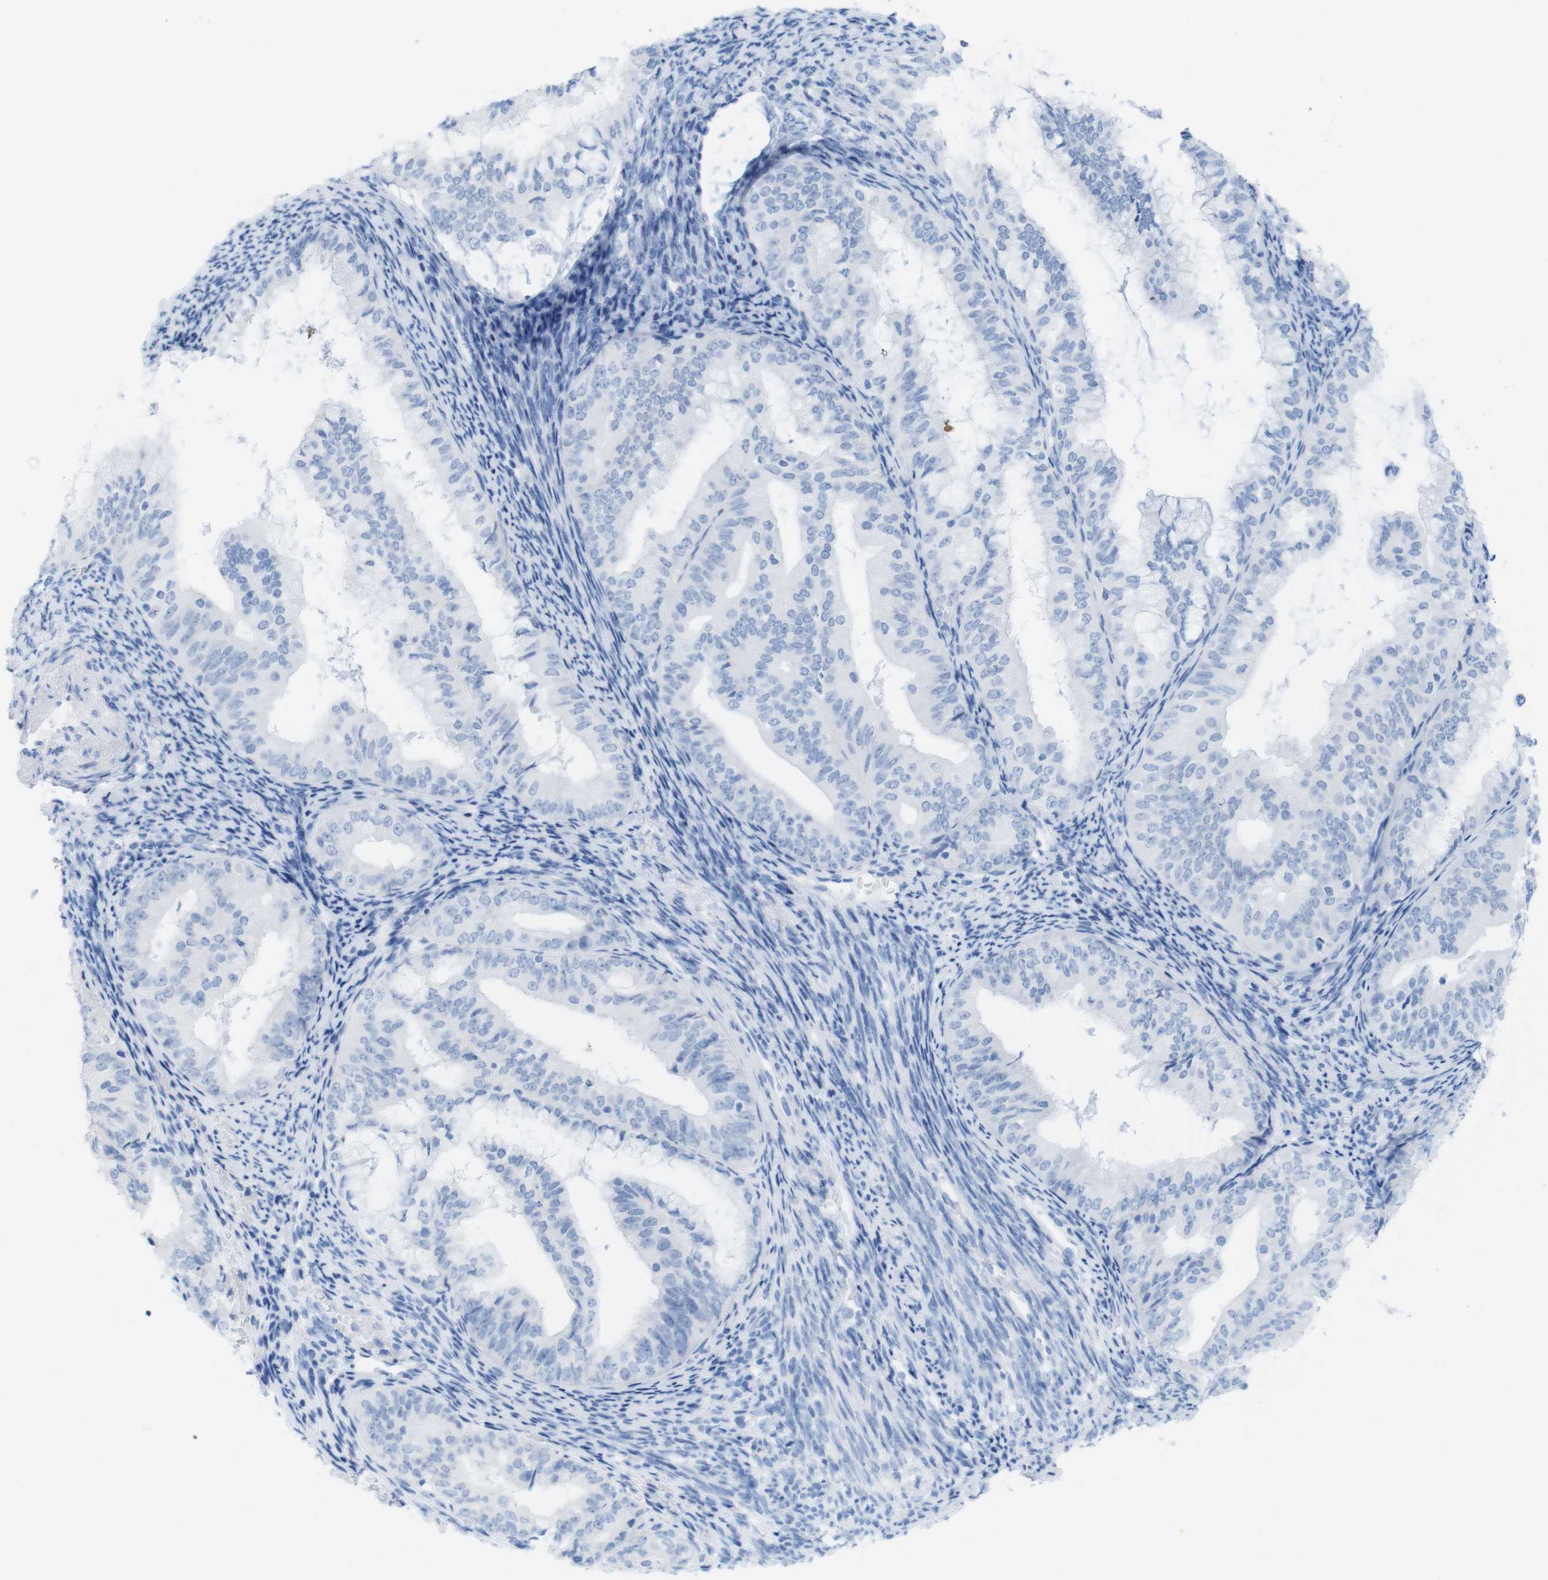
{"staining": {"intensity": "negative", "quantity": "none", "location": "none"}, "tissue": "endometrial cancer", "cell_type": "Tumor cells", "image_type": "cancer", "snomed": [{"axis": "morphology", "description": "Adenocarcinoma, NOS"}, {"axis": "topography", "description": "Endometrium"}], "caption": "There is no significant positivity in tumor cells of endometrial cancer (adenocarcinoma).", "gene": "MYH7", "patient": {"sex": "female", "age": 63}}